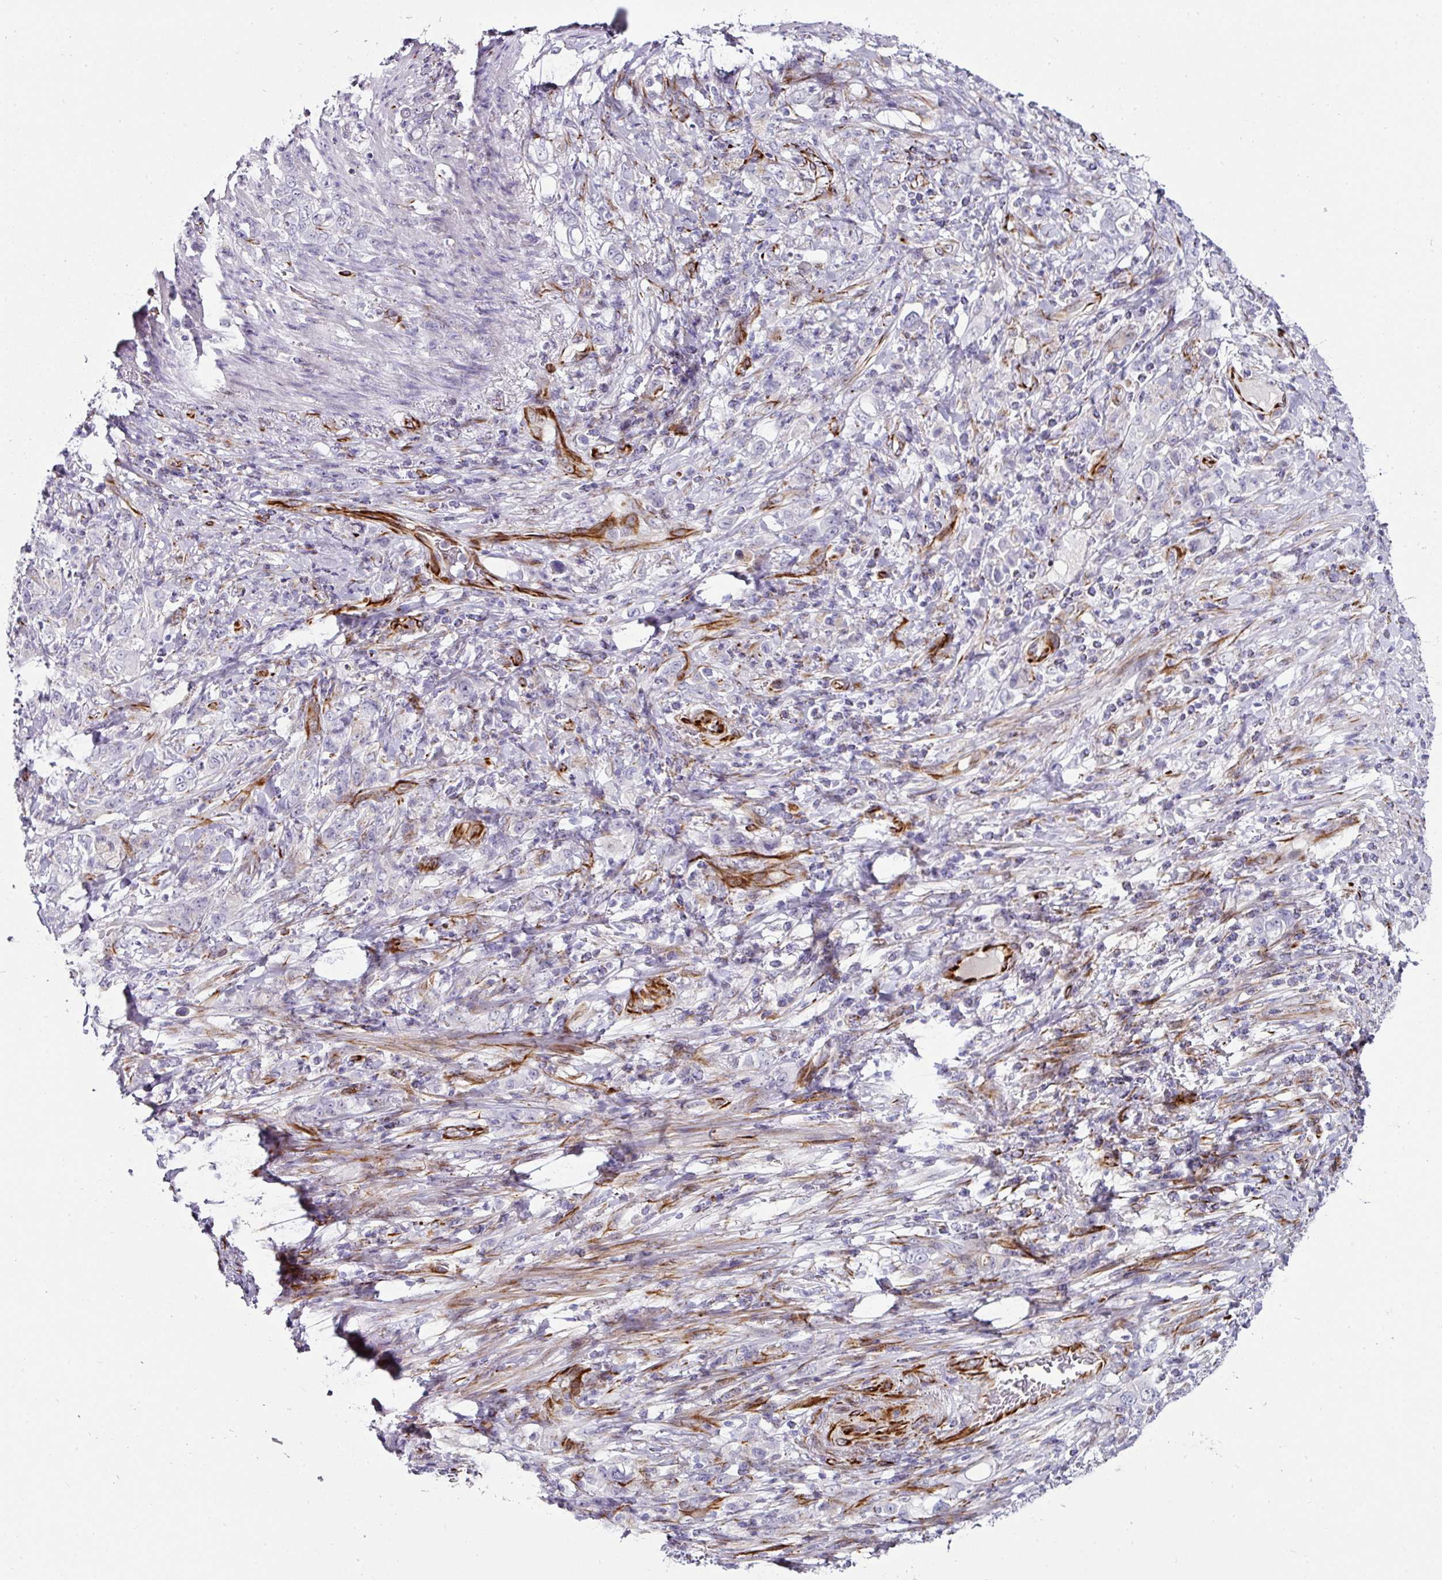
{"staining": {"intensity": "negative", "quantity": "none", "location": "none"}, "tissue": "stomach cancer", "cell_type": "Tumor cells", "image_type": "cancer", "snomed": [{"axis": "morphology", "description": "Adenocarcinoma, NOS"}, {"axis": "topography", "description": "Stomach"}], "caption": "Tumor cells are negative for protein expression in human stomach cancer (adenocarcinoma). The staining is performed using DAB (3,3'-diaminobenzidine) brown chromogen with nuclei counter-stained in using hematoxylin.", "gene": "TMPRSS9", "patient": {"sex": "female", "age": 79}}